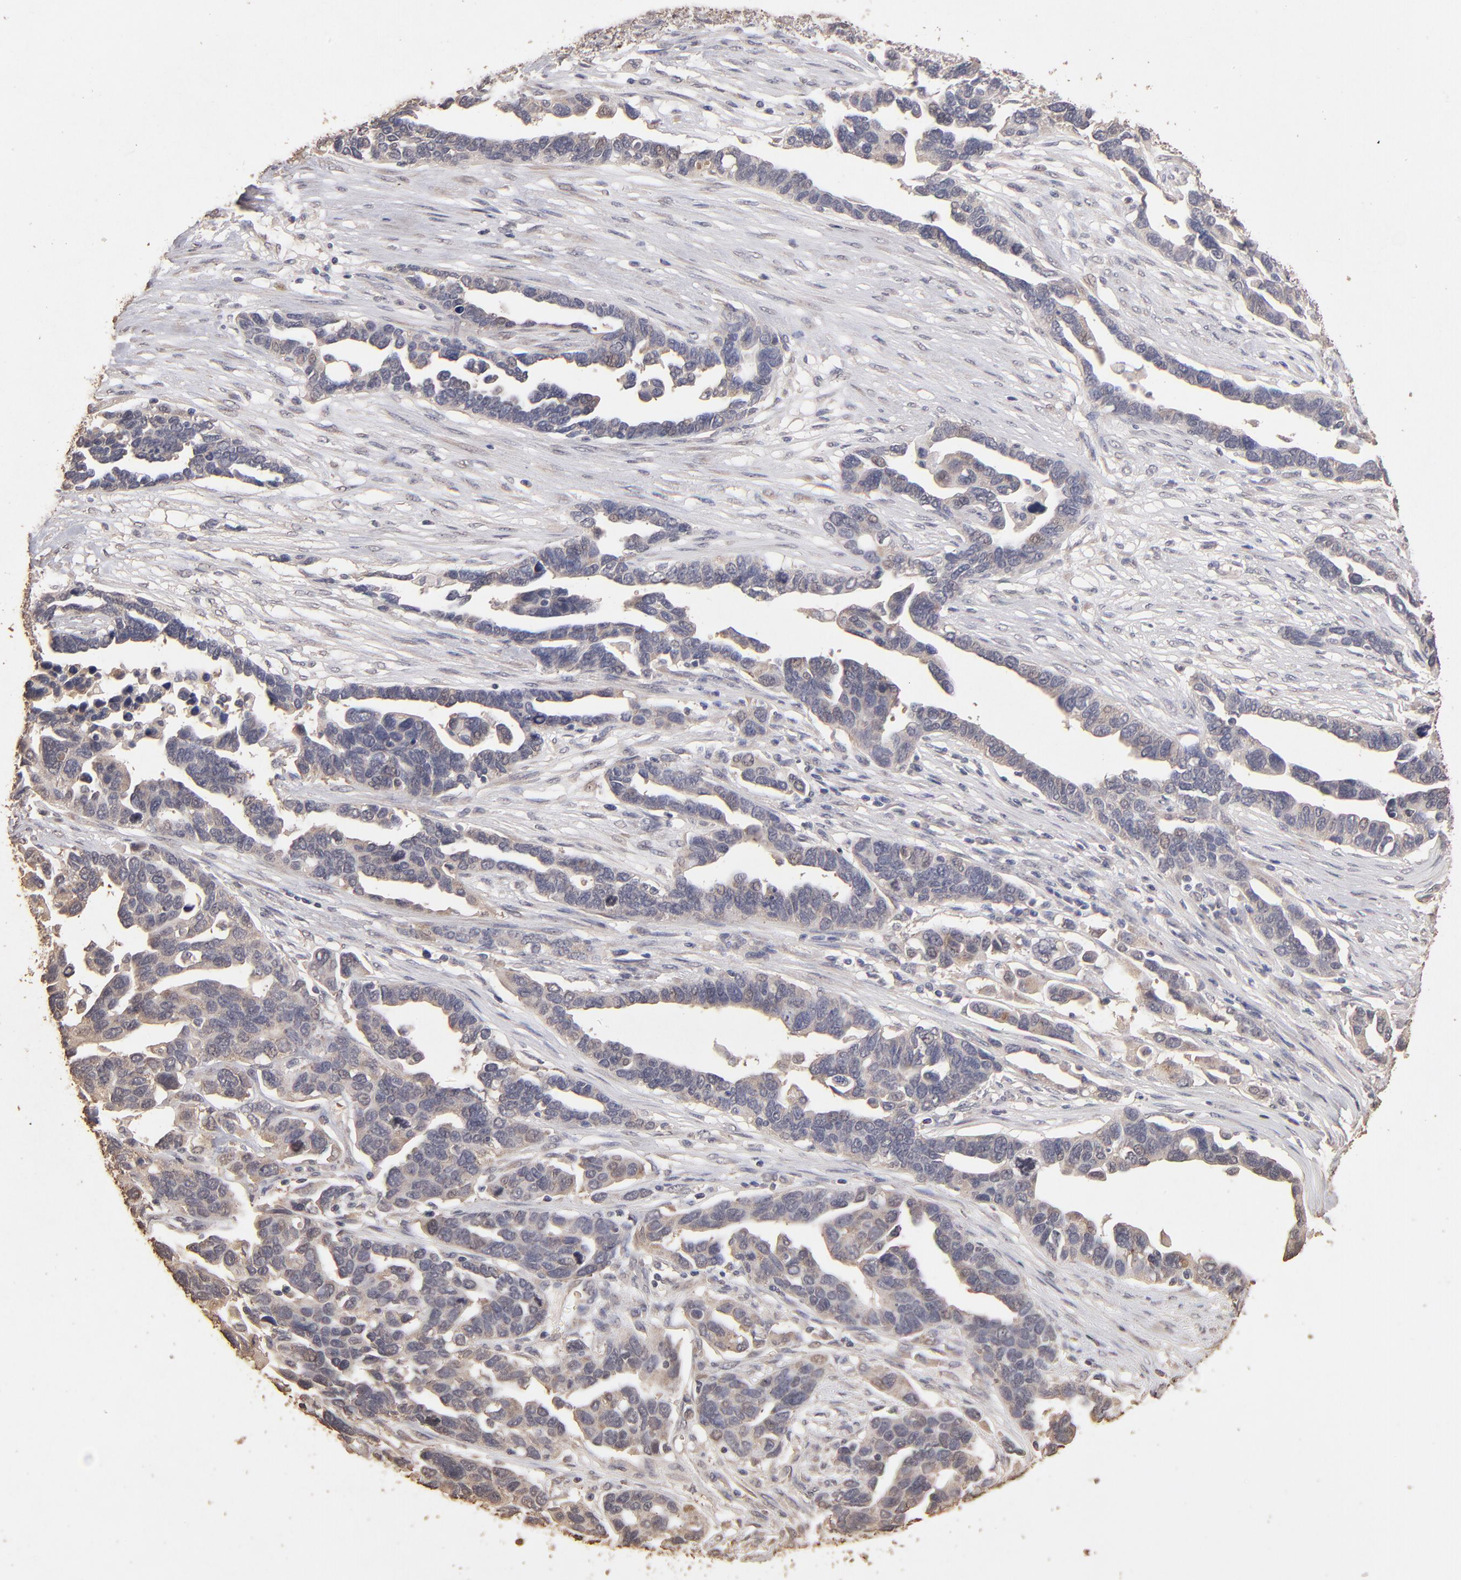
{"staining": {"intensity": "moderate", "quantity": "25%-75%", "location": "cytoplasmic/membranous"}, "tissue": "ovarian cancer", "cell_type": "Tumor cells", "image_type": "cancer", "snomed": [{"axis": "morphology", "description": "Cystadenocarcinoma, serous, NOS"}, {"axis": "topography", "description": "Ovary"}], "caption": "Human ovarian cancer stained for a protein (brown) reveals moderate cytoplasmic/membranous positive positivity in approximately 25%-75% of tumor cells.", "gene": "OPHN1", "patient": {"sex": "female", "age": 54}}